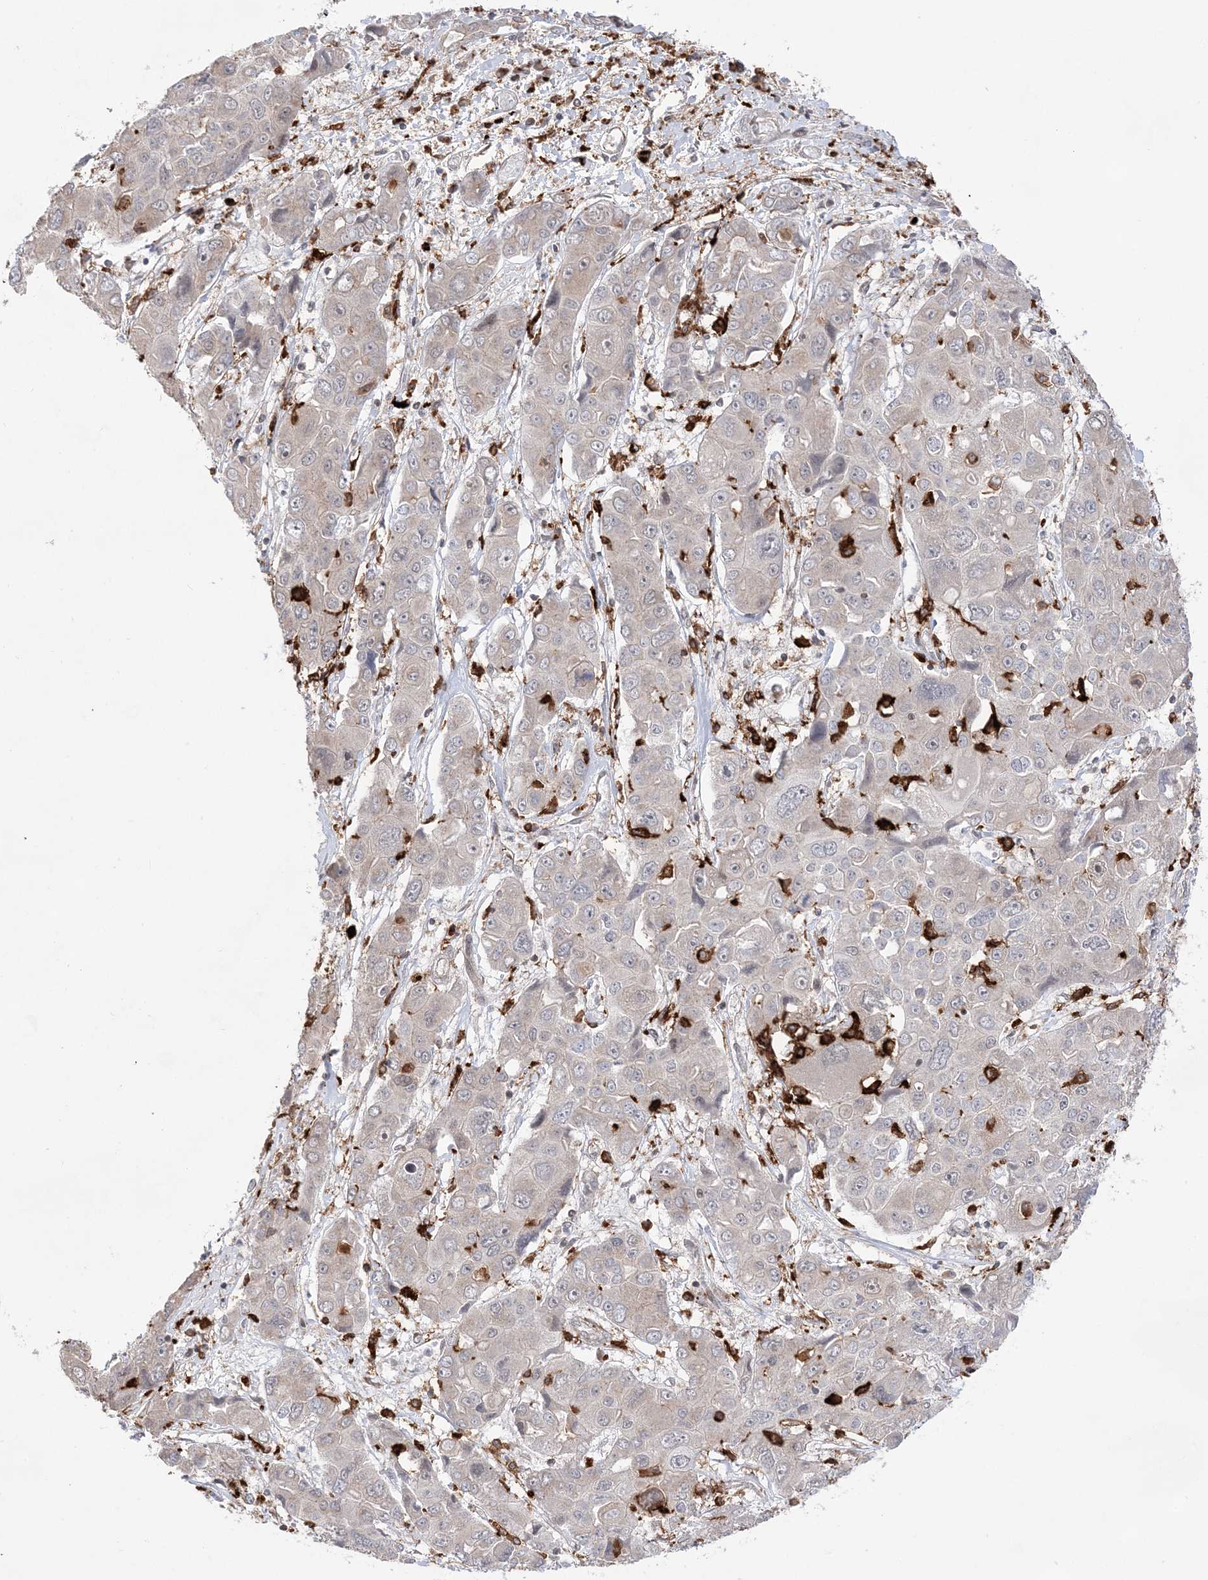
{"staining": {"intensity": "negative", "quantity": "none", "location": "none"}, "tissue": "liver cancer", "cell_type": "Tumor cells", "image_type": "cancer", "snomed": [{"axis": "morphology", "description": "Cholangiocarcinoma"}, {"axis": "topography", "description": "Liver"}], "caption": "This is an immunohistochemistry histopathology image of human liver cancer (cholangiocarcinoma). There is no expression in tumor cells.", "gene": "ANAPC15", "patient": {"sex": "male", "age": 67}}